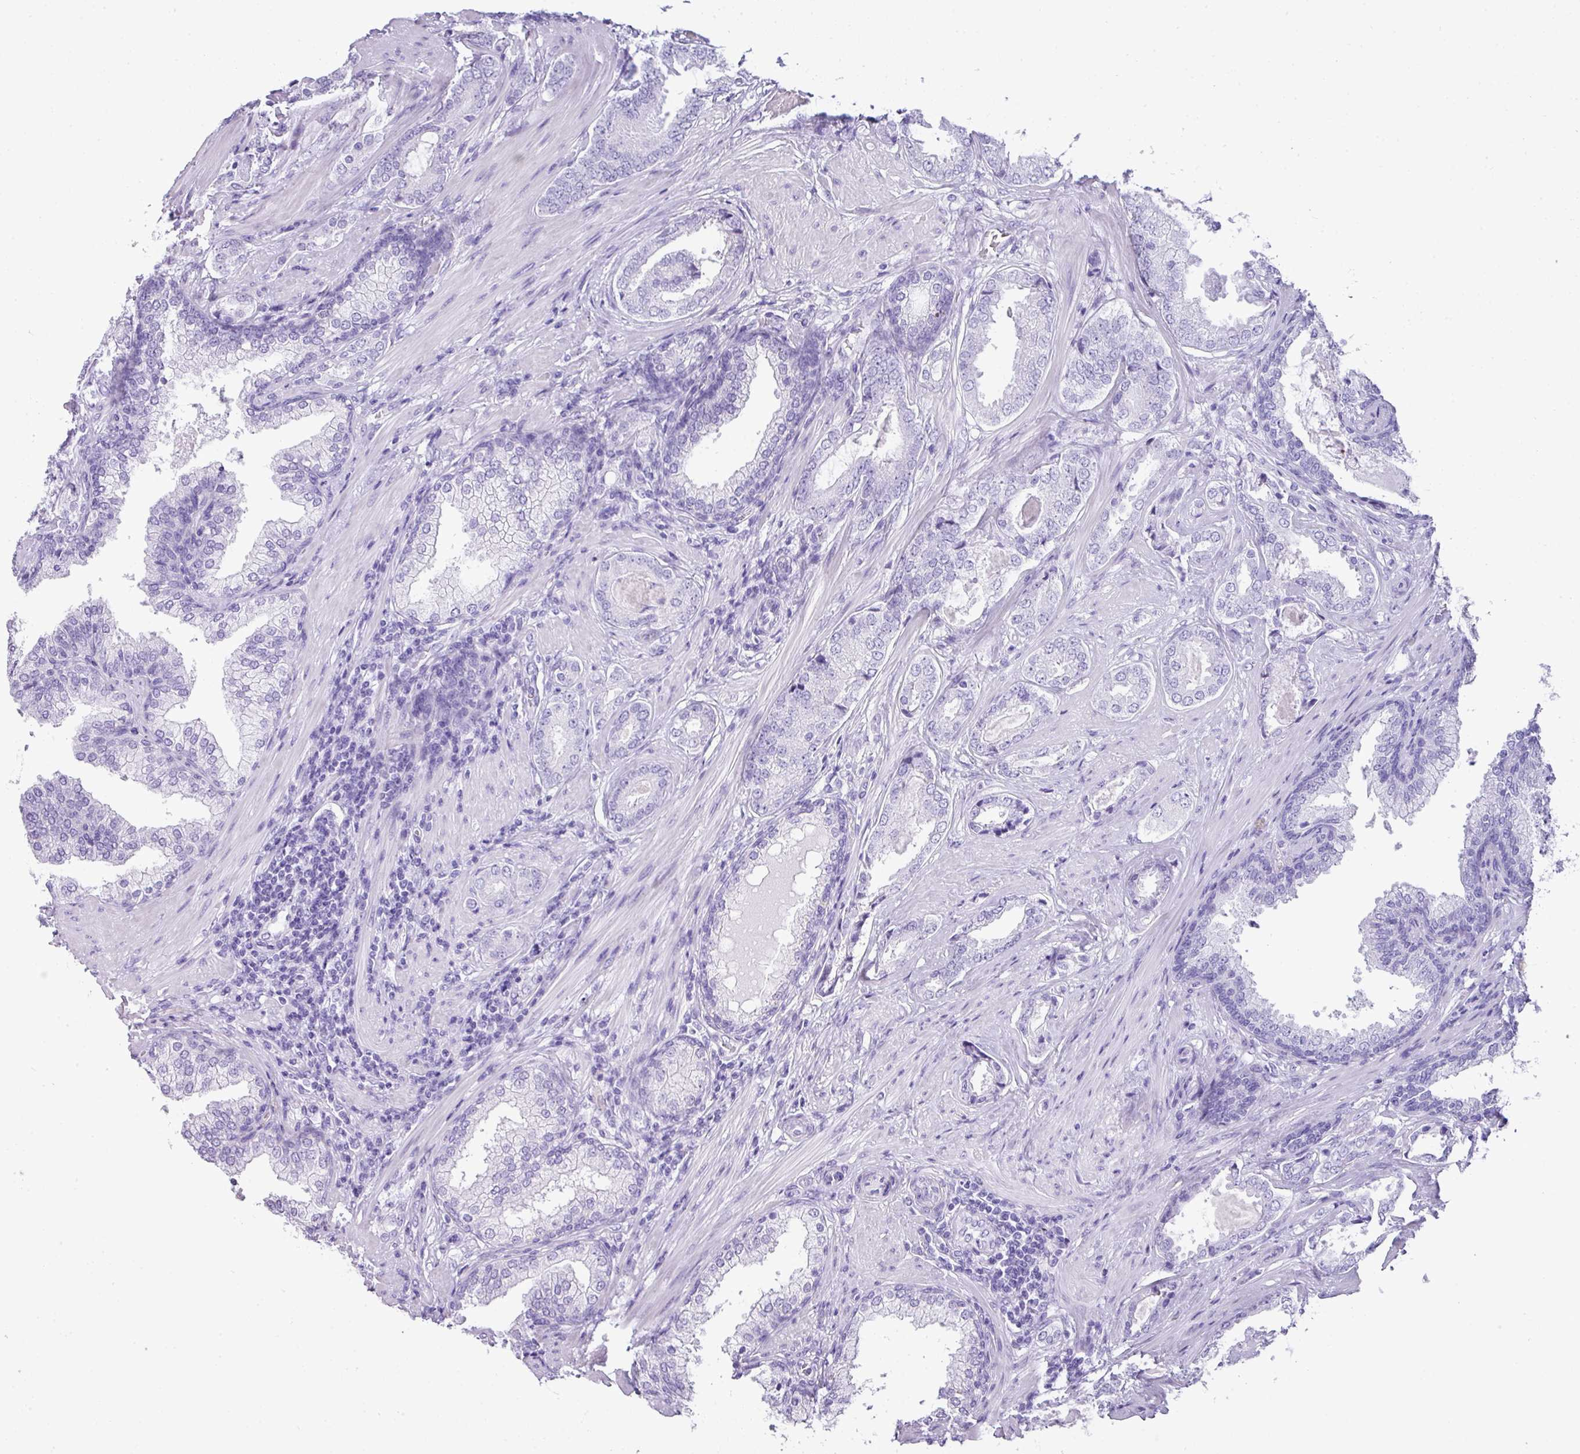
{"staining": {"intensity": "negative", "quantity": "none", "location": "none"}, "tissue": "prostate cancer", "cell_type": "Tumor cells", "image_type": "cancer", "snomed": [{"axis": "morphology", "description": "Adenocarcinoma, High grade"}, {"axis": "topography", "description": "Prostate"}], "caption": "Photomicrograph shows no protein staining in tumor cells of prostate cancer tissue. (Brightfield microscopy of DAB IHC at high magnification).", "gene": "TNP1", "patient": {"sex": "male", "age": 60}}